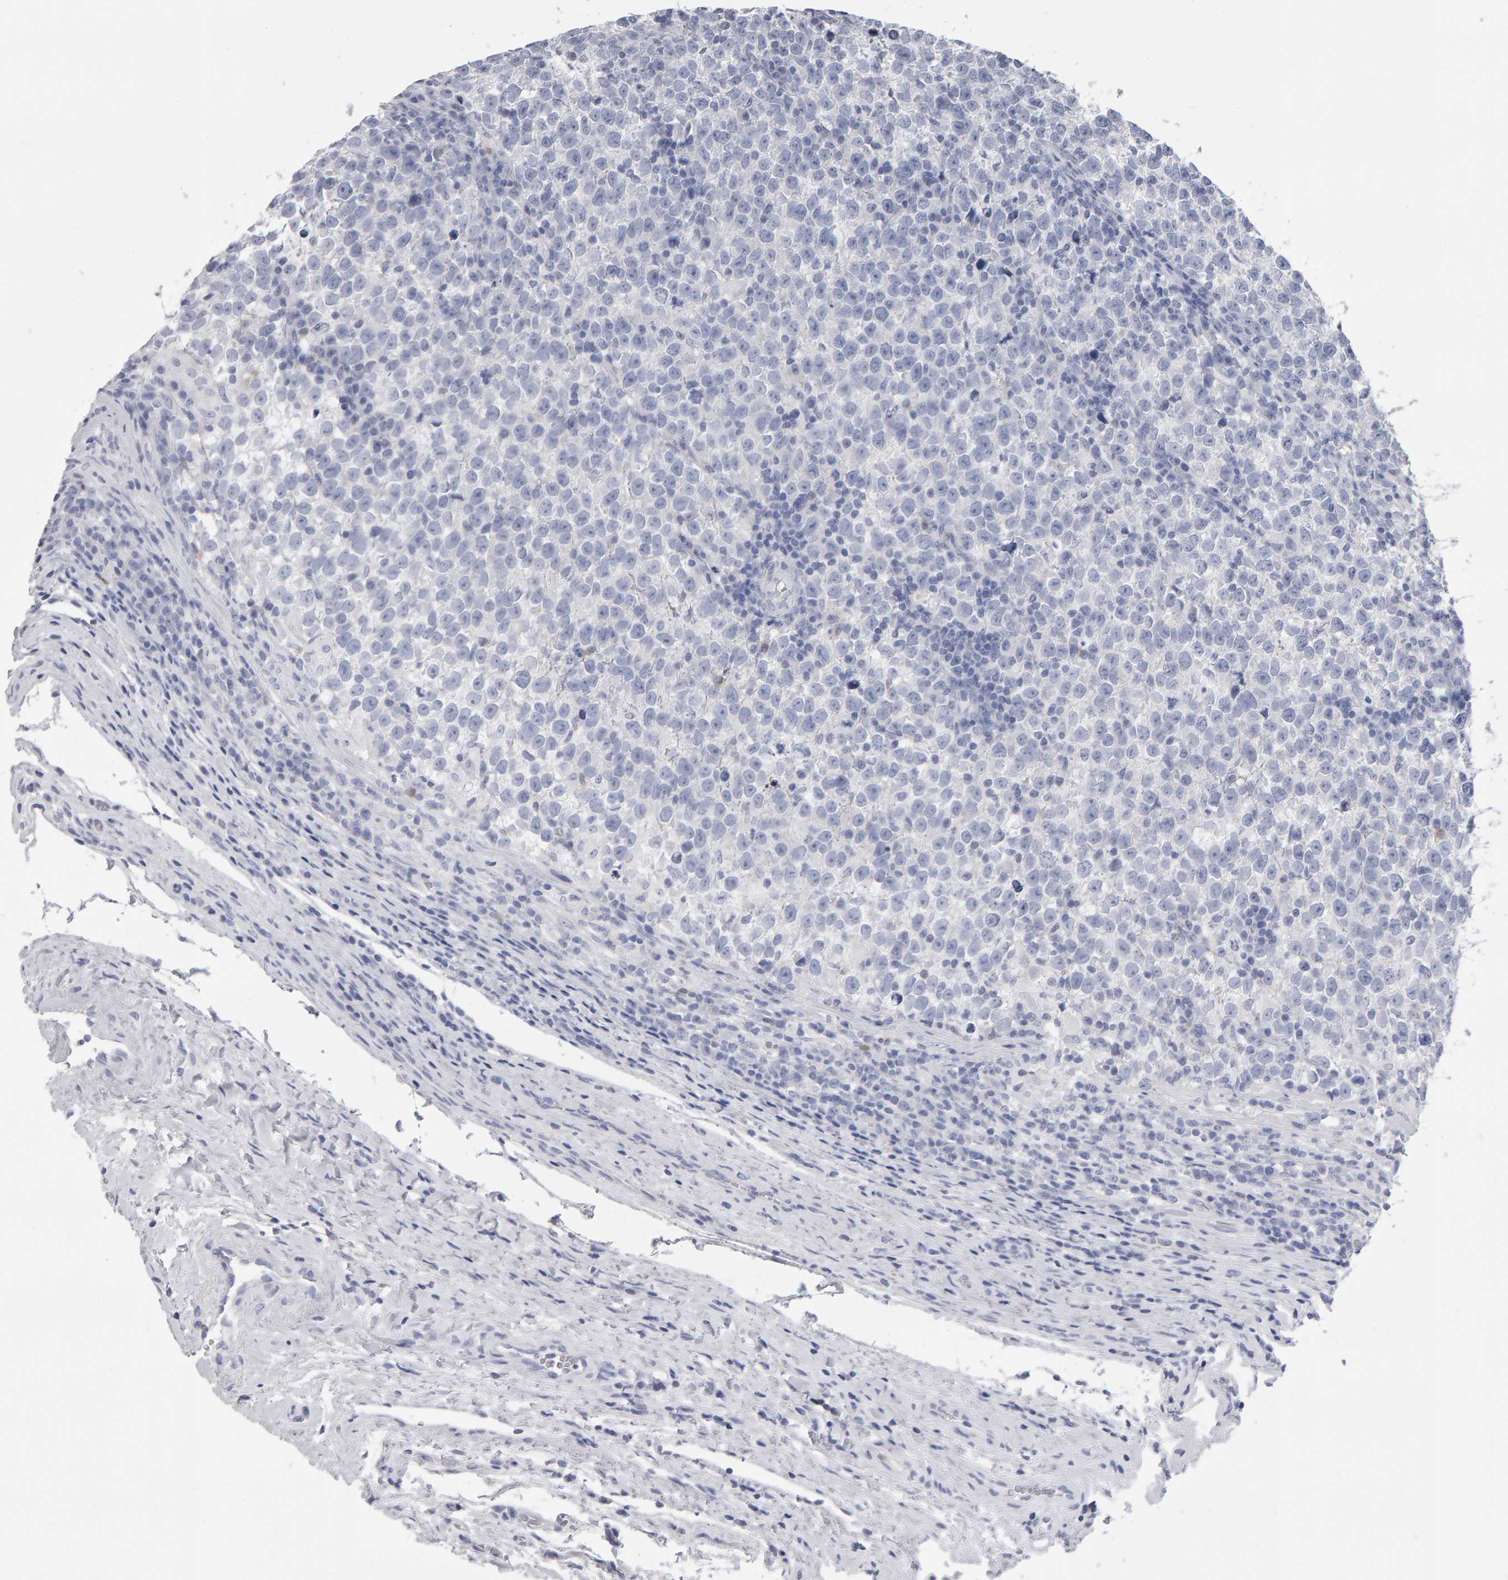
{"staining": {"intensity": "negative", "quantity": "none", "location": "none"}, "tissue": "testis cancer", "cell_type": "Tumor cells", "image_type": "cancer", "snomed": [{"axis": "morphology", "description": "Normal tissue, NOS"}, {"axis": "morphology", "description": "Seminoma, NOS"}, {"axis": "topography", "description": "Testis"}], "caption": "This is an immunohistochemistry histopathology image of human testis seminoma. There is no staining in tumor cells.", "gene": "NCDN", "patient": {"sex": "male", "age": 43}}